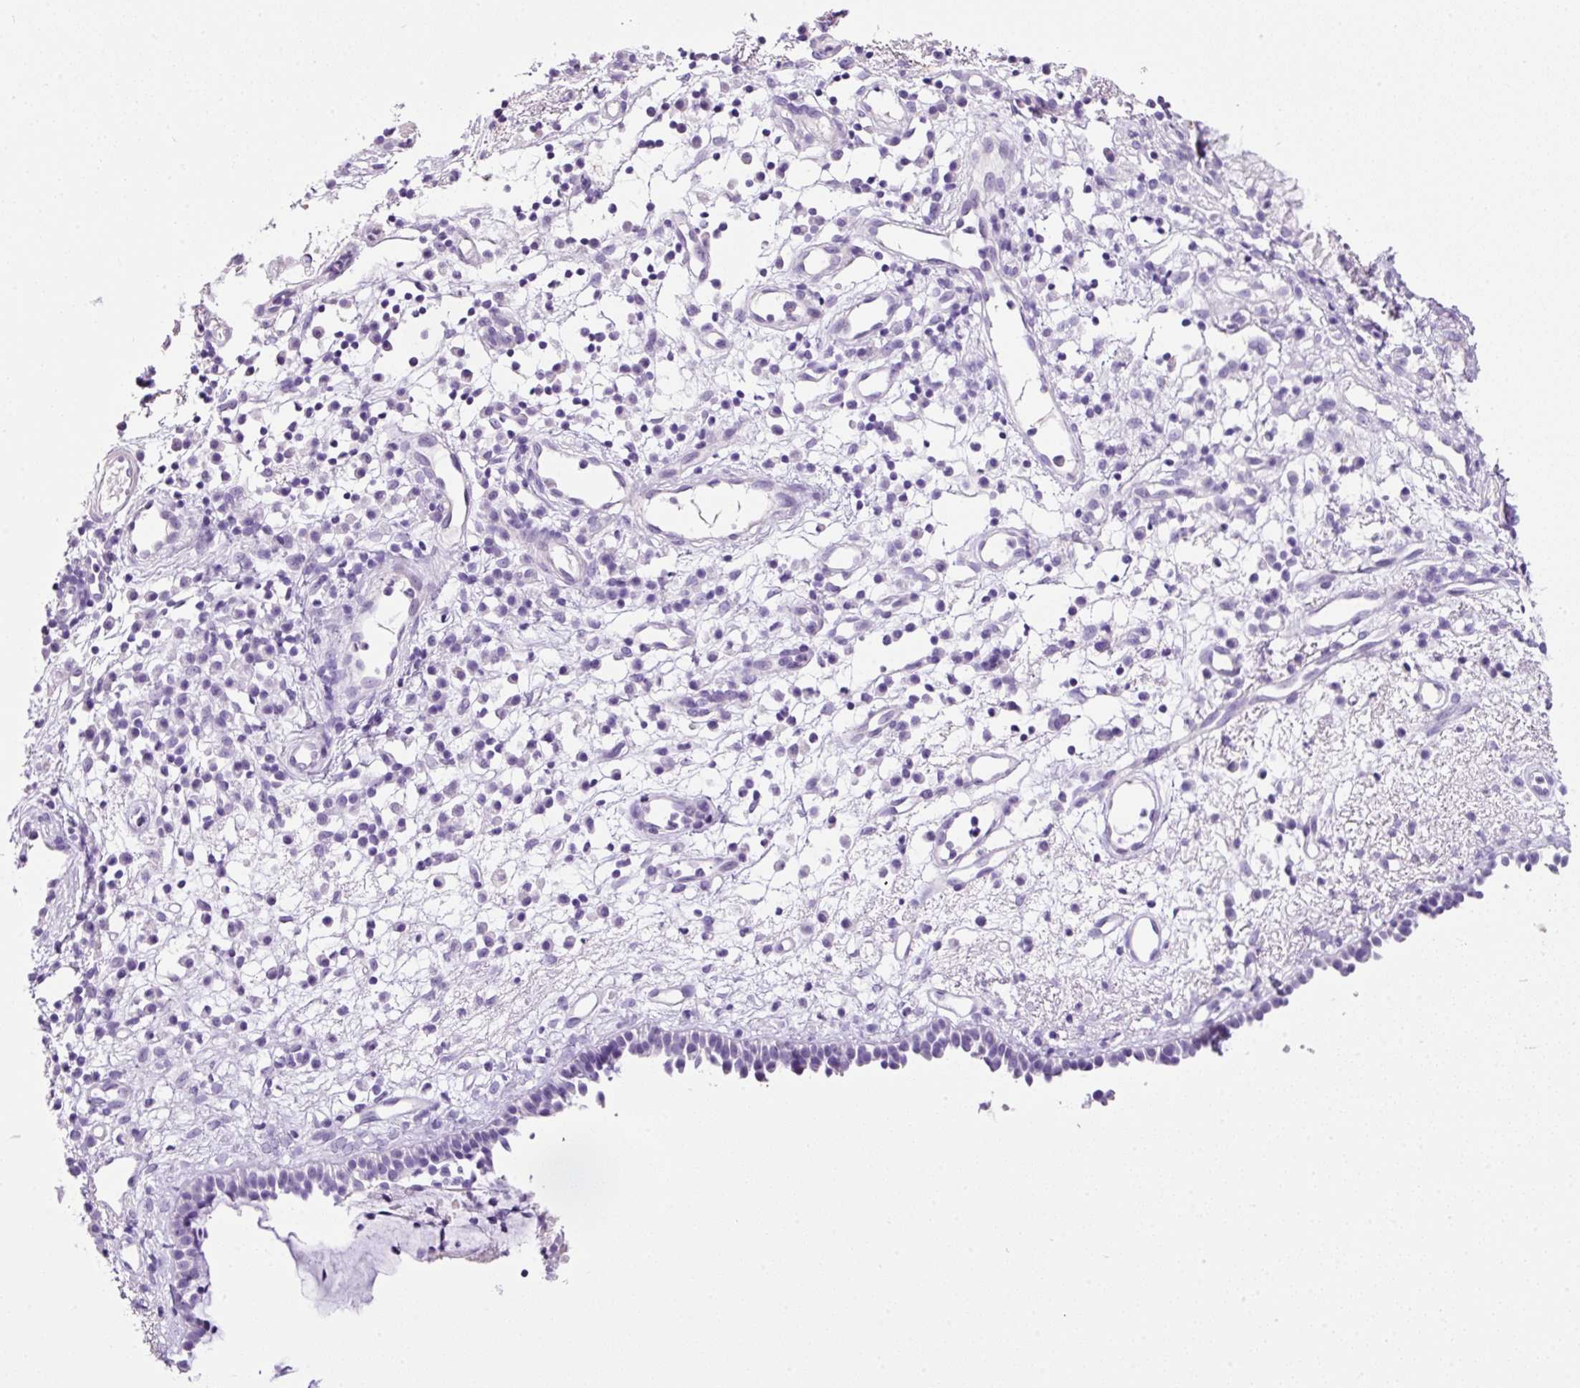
{"staining": {"intensity": "negative", "quantity": "none", "location": "none"}, "tissue": "nasopharynx", "cell_type": "Respiratory epithelial cells", "image_type": "normal", "snomed": [{"axis": "morphology", "description": "Normal tissue, NOS"}, {"axis": "topography", "description": "Nasopharynx"}], "caption": "A photomicrograph of human nasopharynx is negative for staining in respiratory epithelial cells. (Brightfield microscopy of DAB IHC at high magnification).", "gene": "BSND", "patient": {"sex": "male", "age": 21}}